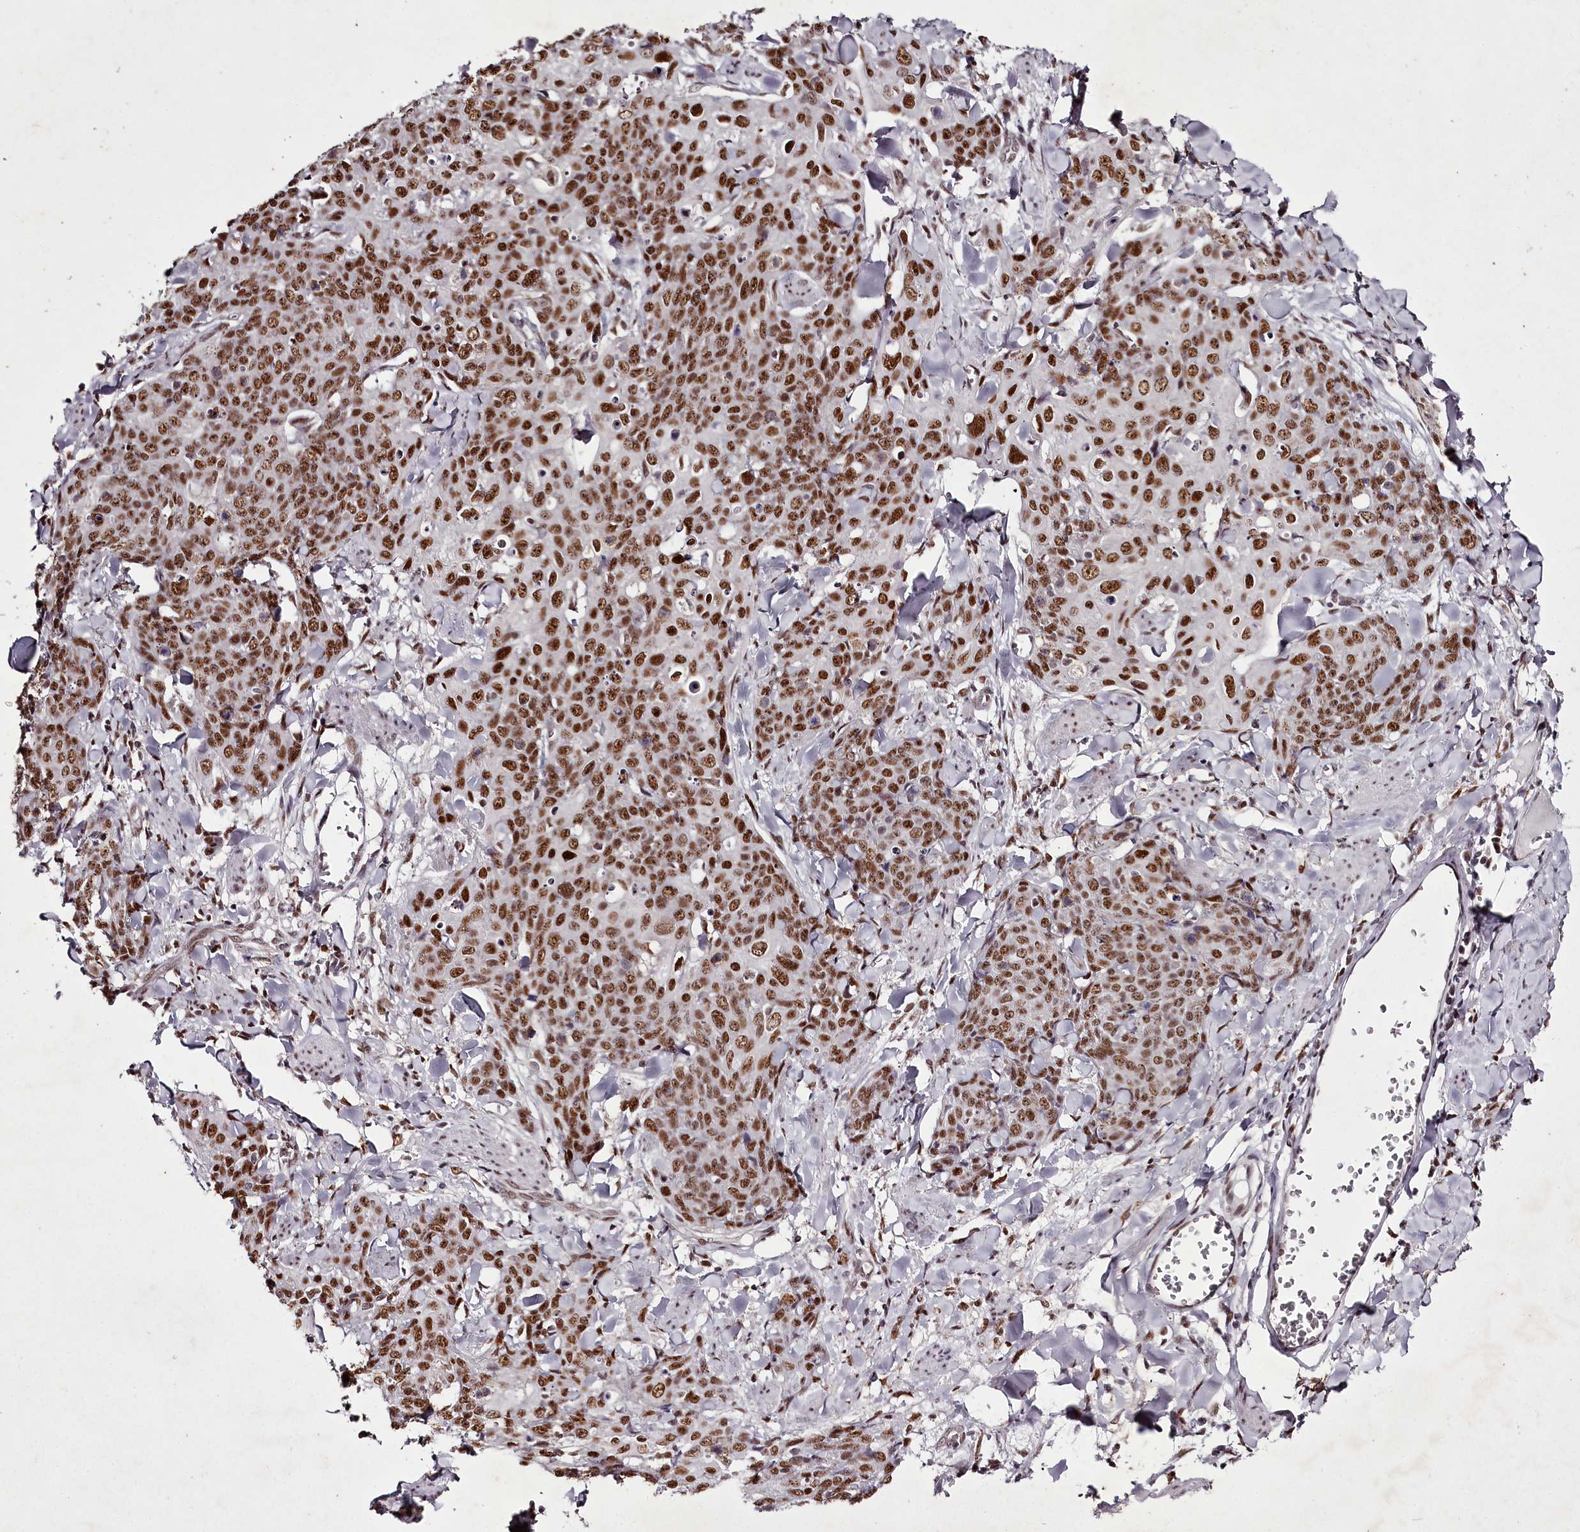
{"staining": {"intensity": "moderate", "quantity": ">75%", "location": "nuclear"}, "tissue": "skin cancer", "cell_type": "Tumor cells", "image_type": "cancer", "snomed": [{"axis": "morphology", "description": "Squamous cell carcinoma, NOS"}, {"axis": "topography", "description": "Skin"}, {"axis": "topography", "description": "Vulva"}], "caption": "Protein expression analysis of human skin squamous cell carcinoma reveals moderate nuclear staining in about >75% of tumor cells.", "gene": "PSPC1", "patient": {"sex": "female", "age": 85}}